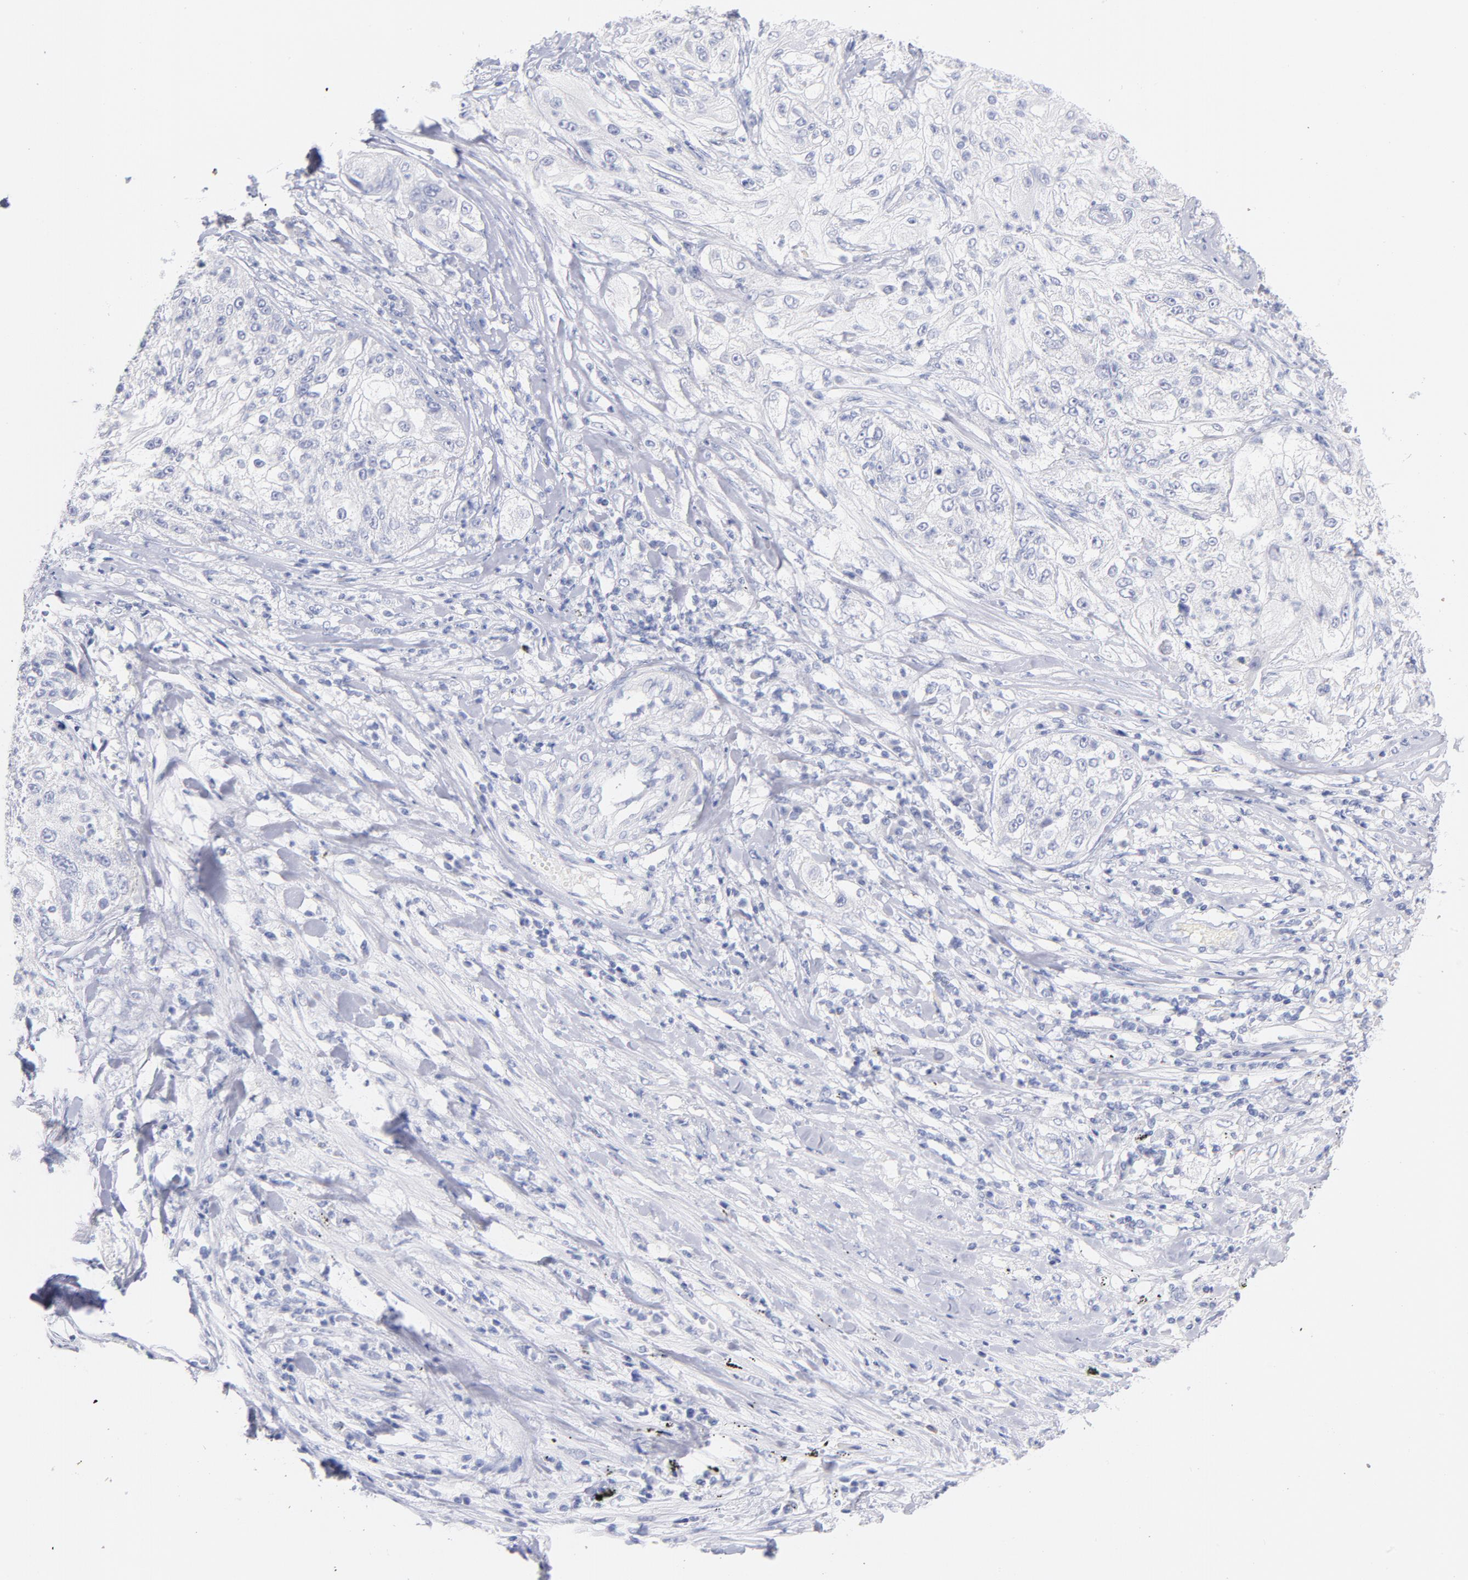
{"staining": {"intensity": "negative", "quantity": "none", "location": "none"}, "tissue": "lung cancer", "cell_type": "Tumor cells", "image_type": "cancer", "snomed": [{"axis": "morphology", "description": "Inflammation, NOS"}, {"axis": "morphology", "description": "Squamous cell carcinoma, NOS"}, {"axis": "topography", "description": "Lymph node"}, {"axis": "topography", "description": "Soft tissue"}, {"axis": "topography", "description": "Lung"}], "caption": "Immunohistochemistry of lung cancer (squamous cell carcinoma) shows no expression in tumor cells.", "gene": "SCGN", "patient": {"sex": "male", "age": 66}}